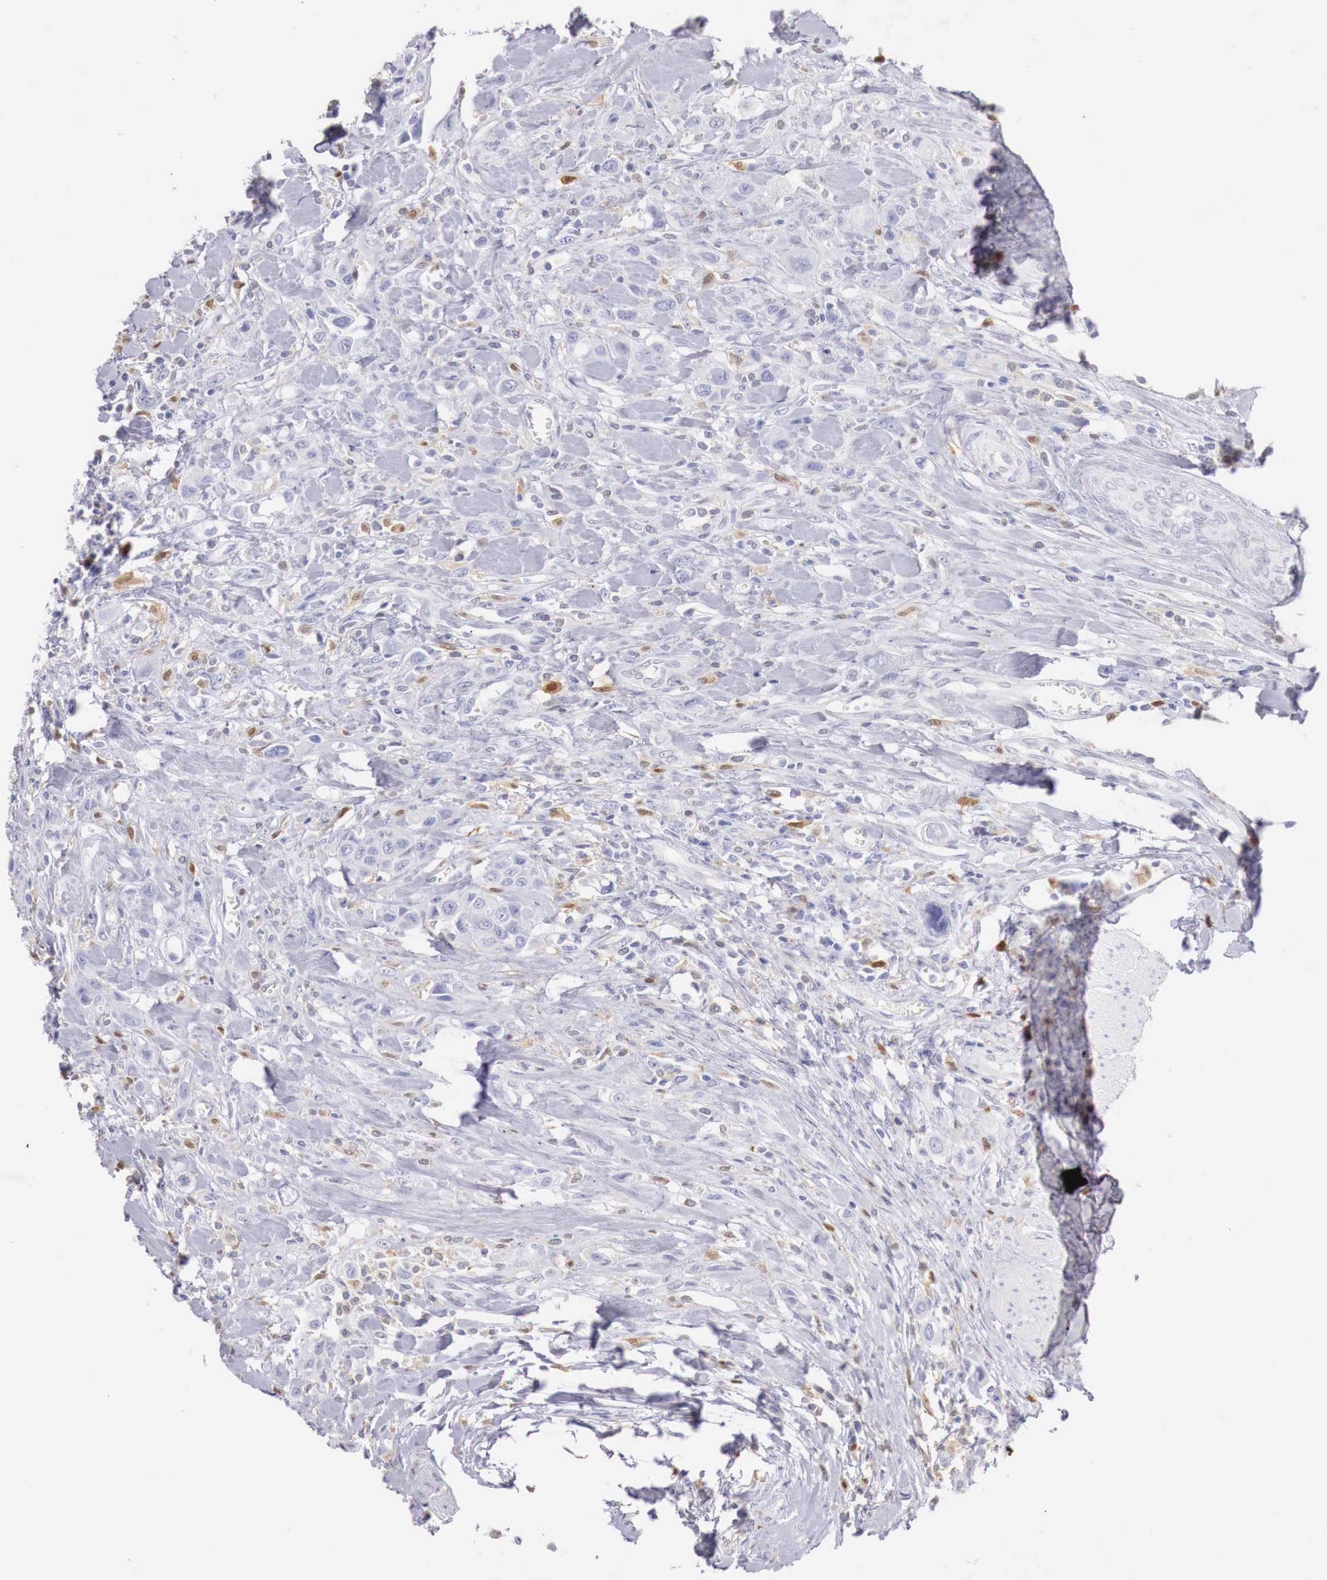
{"staining": {"intensity": "negative", "quantity": "none", "location": "none"}, "tissue": "urothelial cancer", "cell_type": "Tumor cells", "image_type": "cancer", "snomed": [{"axis": "morphology", "description": "Urothelial carcinoma, High grade"}, {"axis": "topography", "description": "Urinary bladder"}], "caption": "A high-resolution photomicrograph shows immunohistochemistry (IHC) staining of urothelial carcinoma (high-grade), which exhibits no significant staining in tumor cells. The staining was performed using DAB (3,3'-diaminobenzidine) to visualize the protein expression in brown, while the nuclei were stained in blue with hematoxylin (Magnification: 20x).", "gene": "RENBP", "patient": {"sex": "male", "age": 50}}